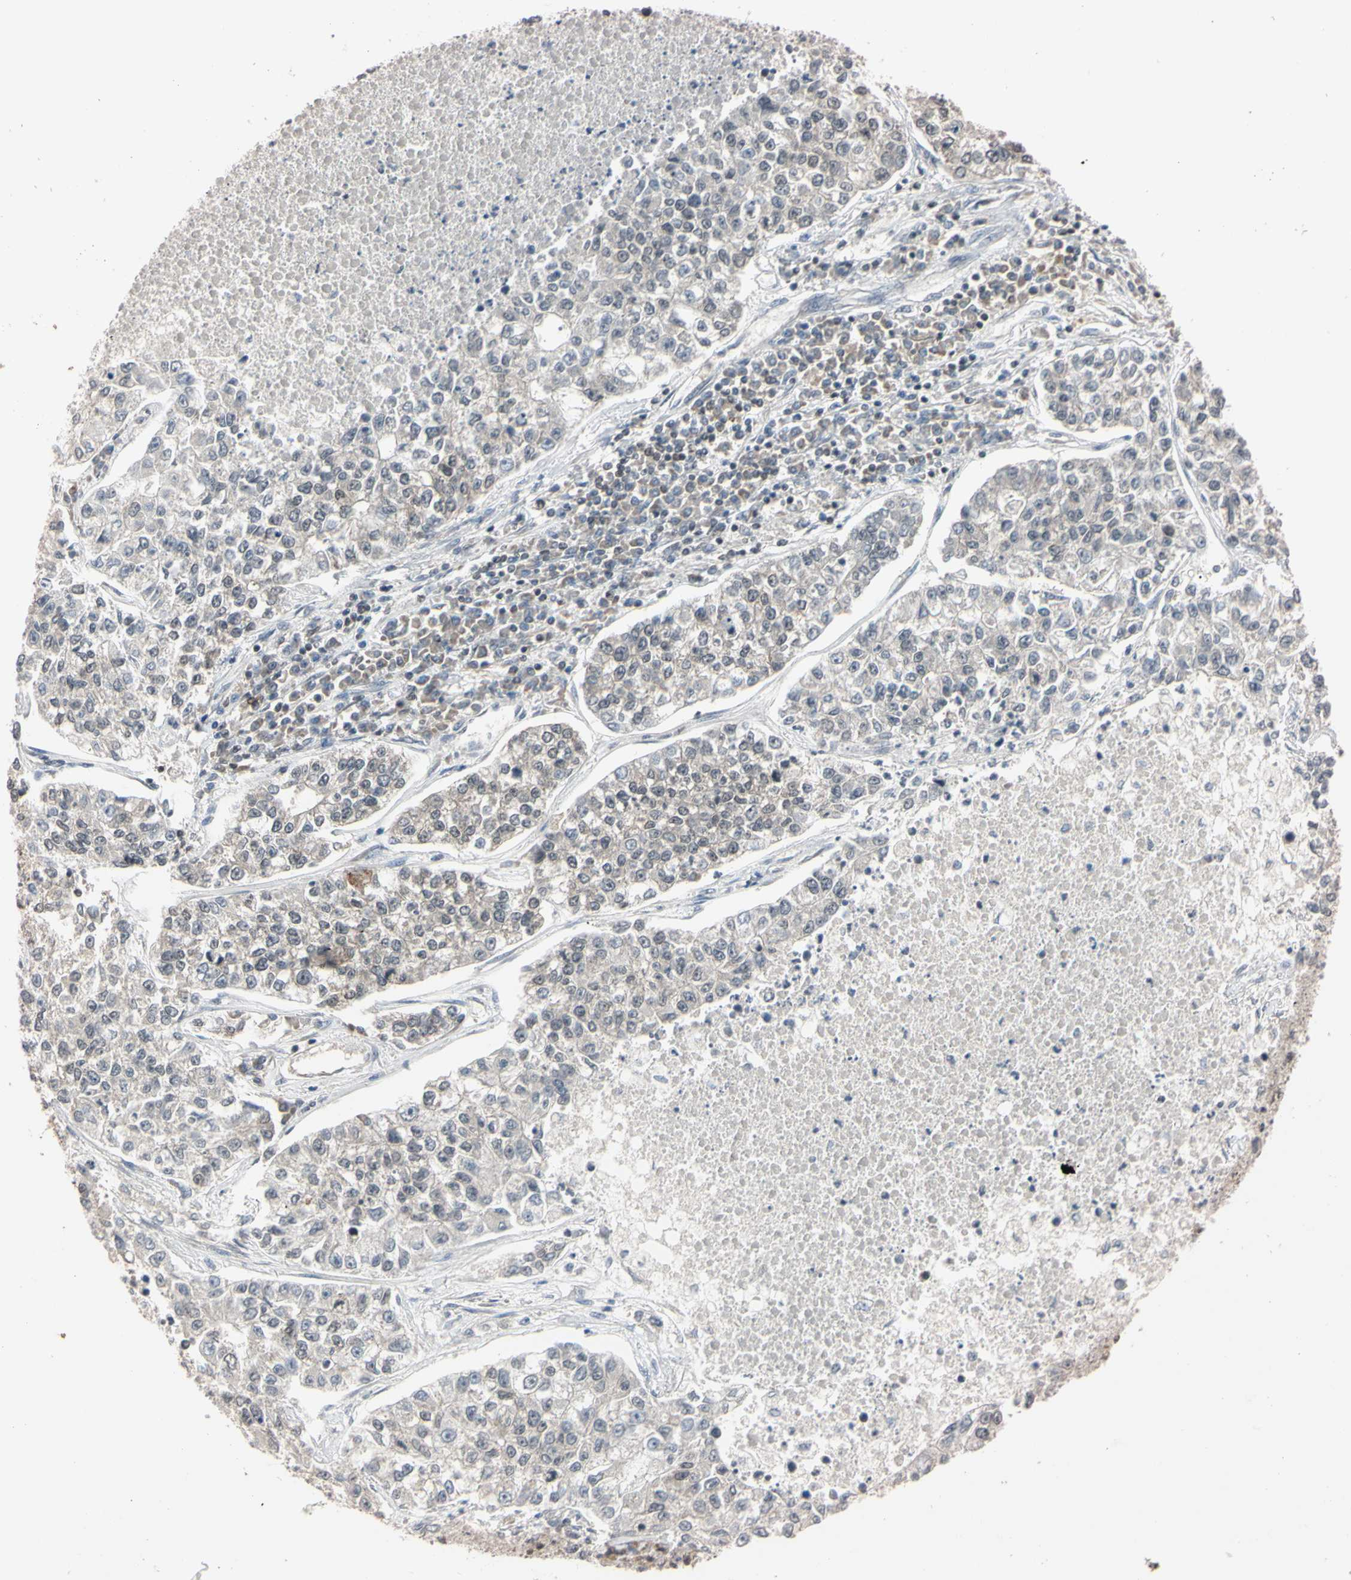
{"staining": {"intensity": "negative", "quantity": "none", "location": "none"}, "tissue": "lung cancer", "cell_type": "Tumor cells", "image_type": "cancer", "snomed": [{"axis": "morphology", "description": "Adenocarcinoma, NOS"}, {"axis": "topography", "description": "Lung"}], "caption": "Histopathology image shows no significant protein positivity in tumor cells of lung adenocarcinoma.", "gene": "UBE2I", "patient": {"sex": "male", "age": 49}}